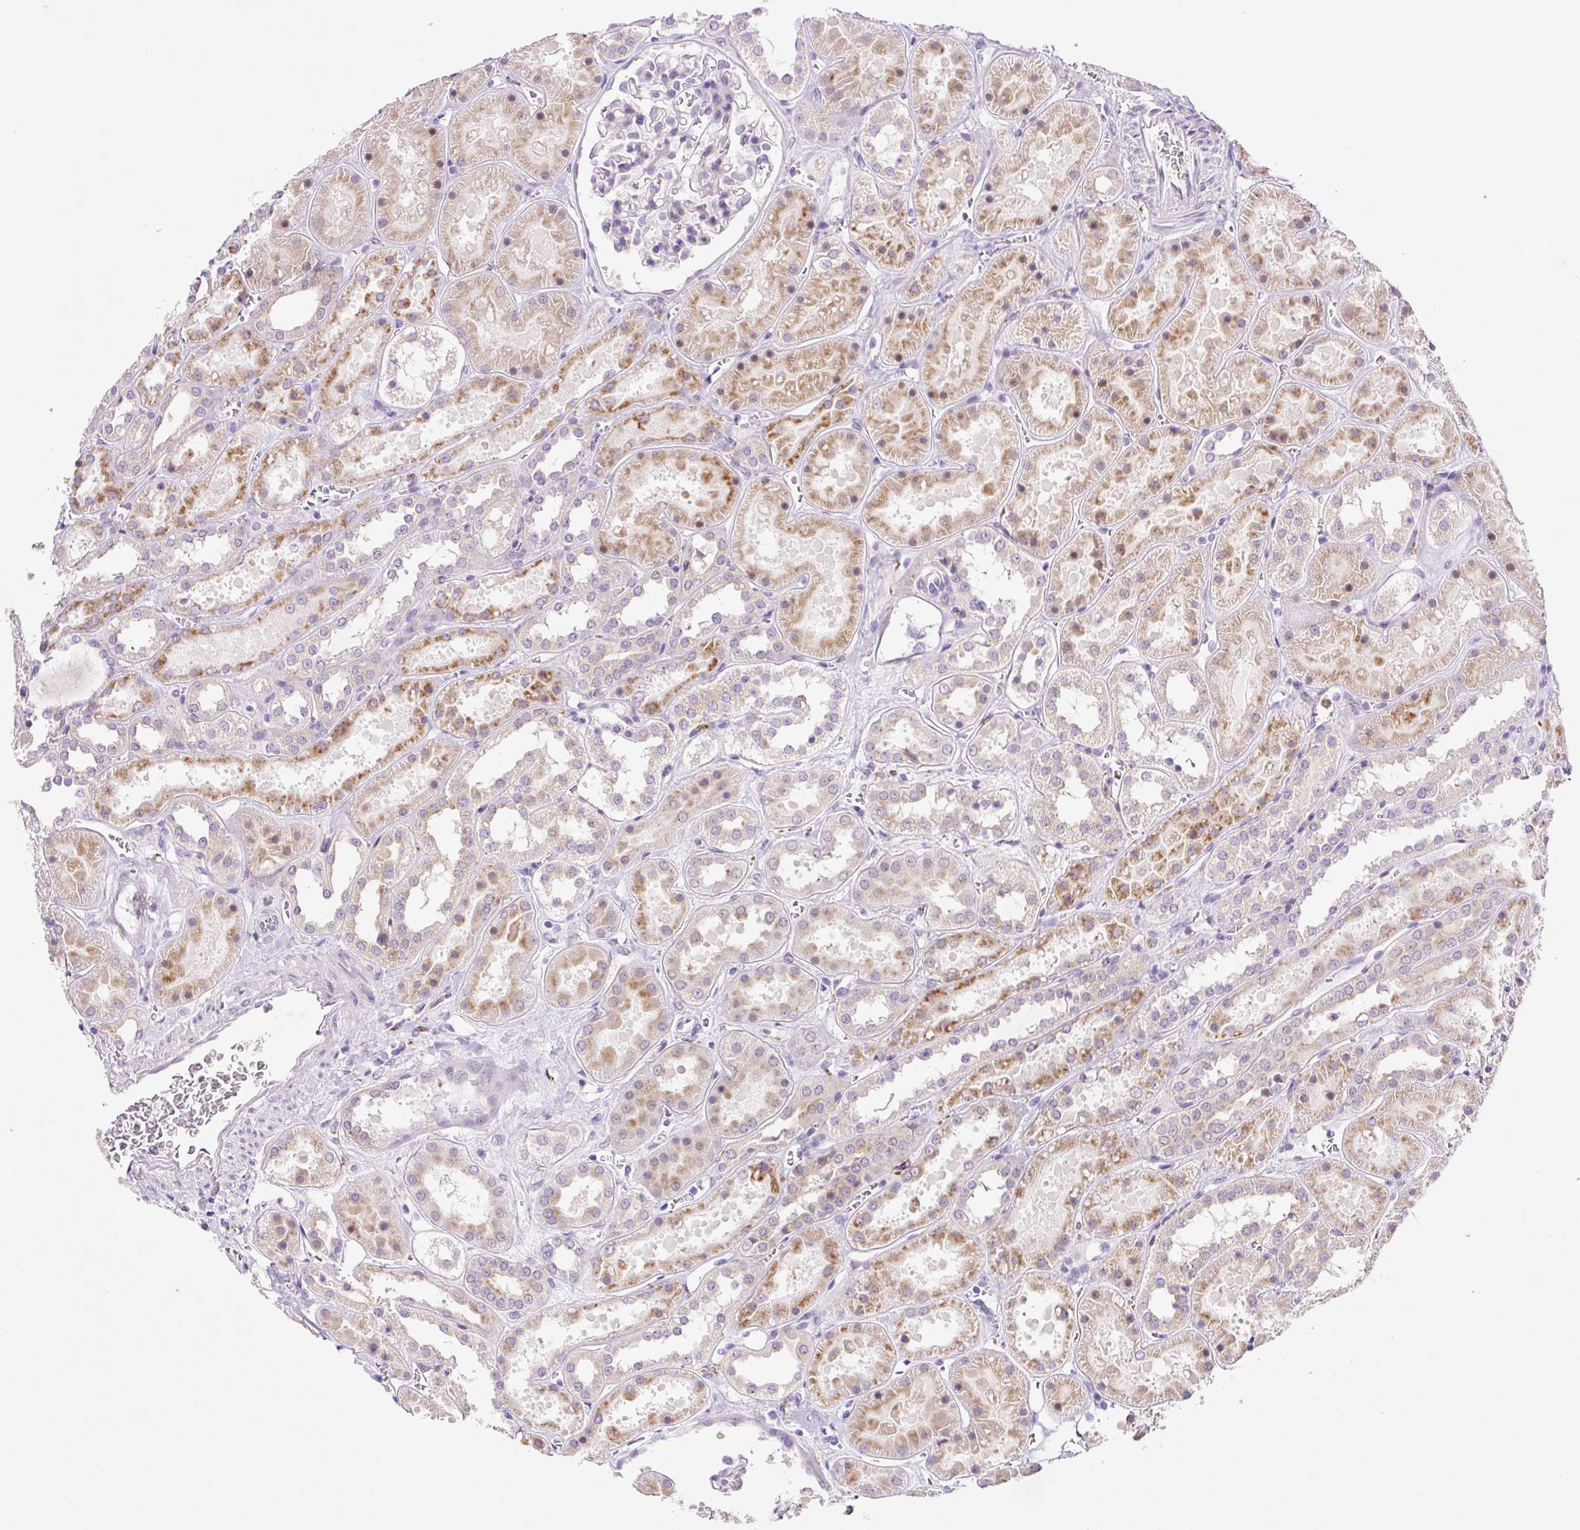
{"staining": {"intensity": "negative", "quantity": "none", "location": "none"}, "tissue": "kidney", "cell_type": "Cells in glomeruli", "image_type": "normal", "snomed": [{"axis": "morphology", "description": "Normal tissue, NOS"}, {"axis": "topography", "description": "Kidney"}], "caption": "Micrograph shows no protein staining in cells in glomeruli of unremarkable kidney. (Brightfield microscopy of DAB IHC at high magnification).", "gene": "CEBPZOS", "patient": {"sex": "female", "age": 41}}